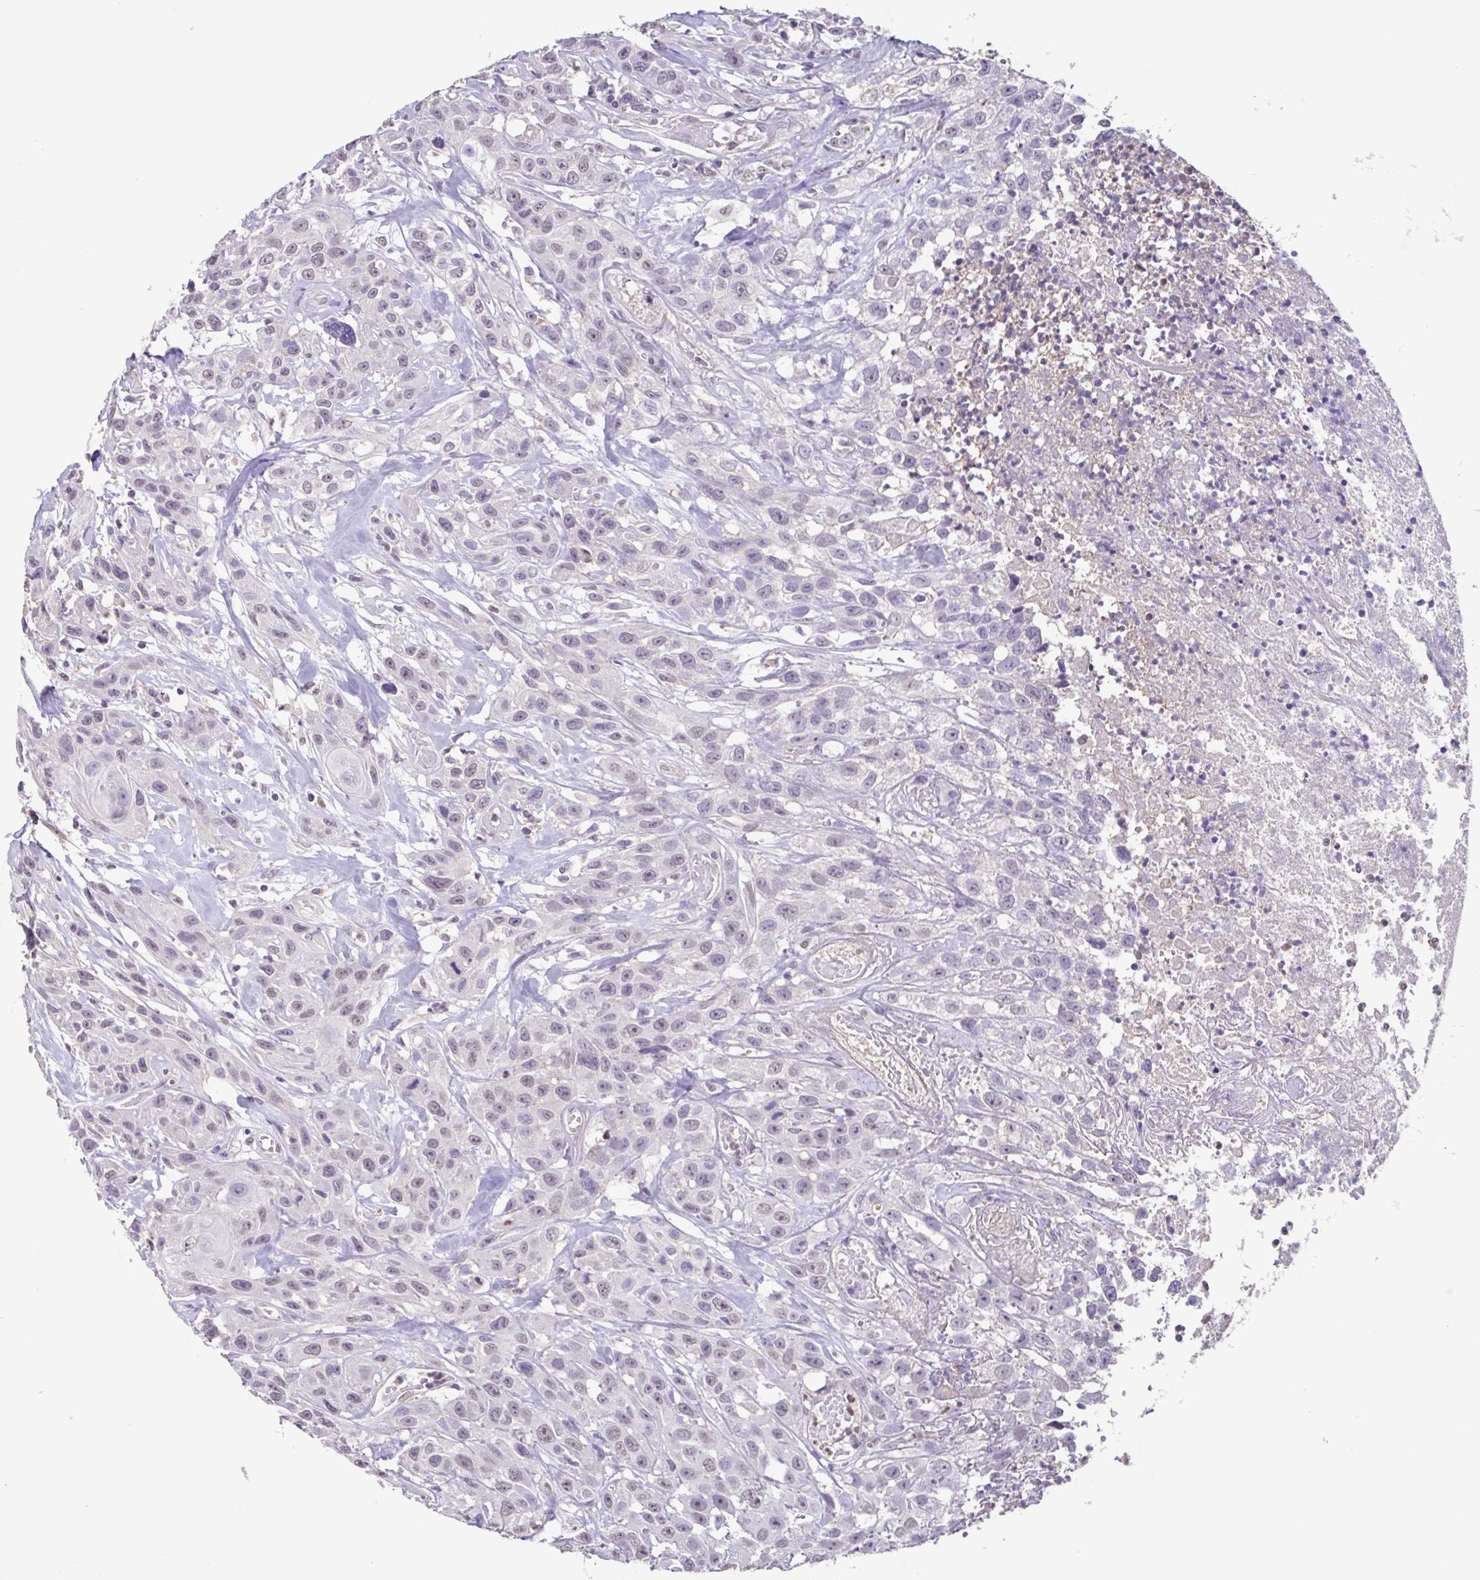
{"staining": {"intensity": "weak", "quantity": "25%-75%", "location": "nuclear"}, "tissue": "head and neck cancer", "cell_type": "Tumor cells", "image_type": "cancer", "snomed": [{"axis": "morphology", "description": "Squamous cell carcinoma, NOS"}, {"axis": "topography", "description": "Head-Neck"}], "caption": "Head and neck cancer was stained to show a protein in brown. There is low levels of weak nuclear expression in about 25%-75% of tumor cells.", "gene": "ACTRT3", "patient": {"sex": "male", "age": 57}}